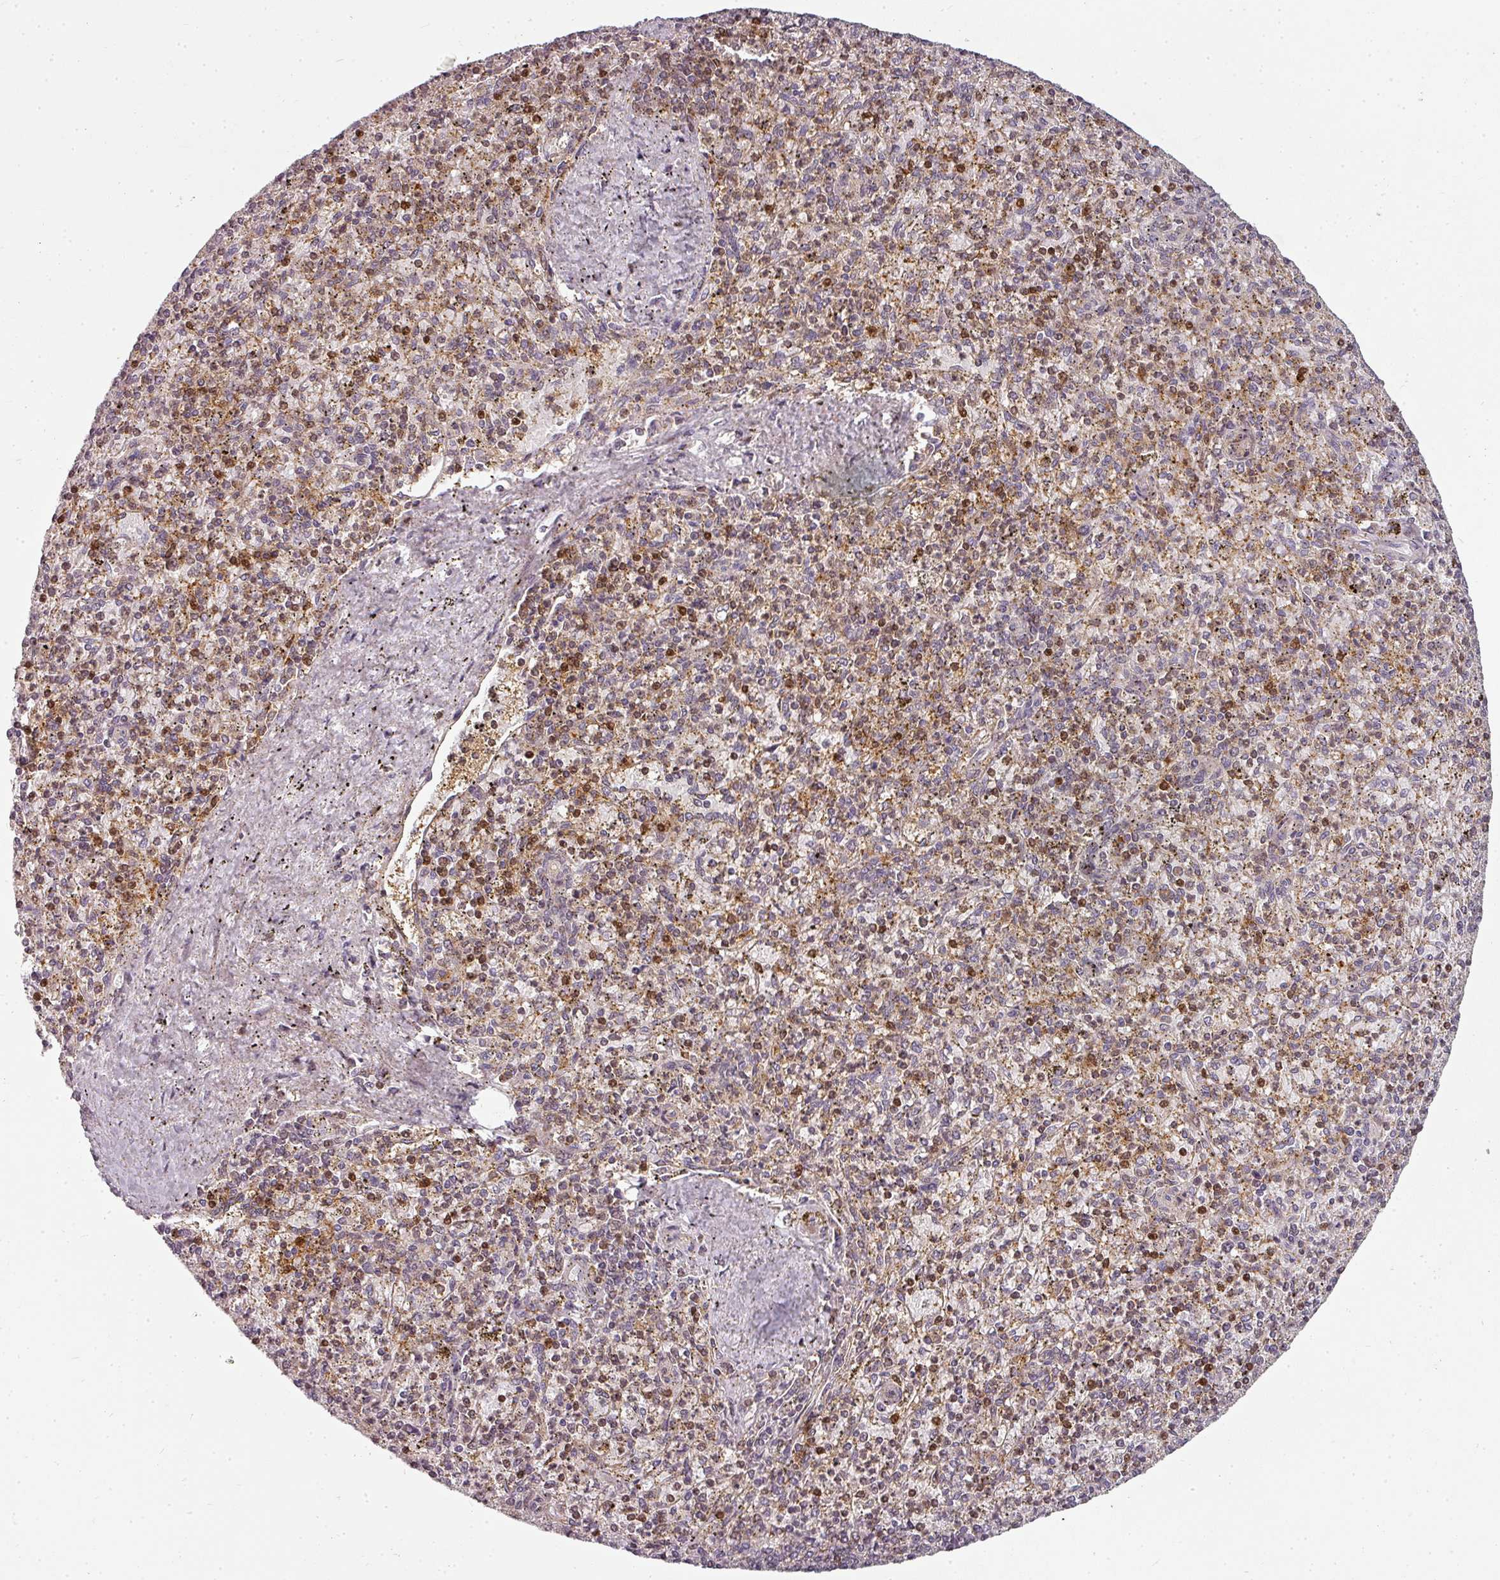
{"staining": {"intensity": "moderate", "quantity": "25%-75%", "location": "cytoplasmic/membranous"}, "tissue": "spleen", "cell_type": "Cells in red pulp", "image_type": "normal", "snomed": [{"axis": "morphology", "description": "Normal tissue, NOS"}, {"axis": "topography", "description": "Spleen"}], "caption": "Brown immunohistochemical staining in unremarkable human spleen displays moderate cytoplasmic/membranous expression in approximately 25%-75% of cells in red pulp.", "gene": "CLIC1", "patient": {"sex": "male", "age": 72}}